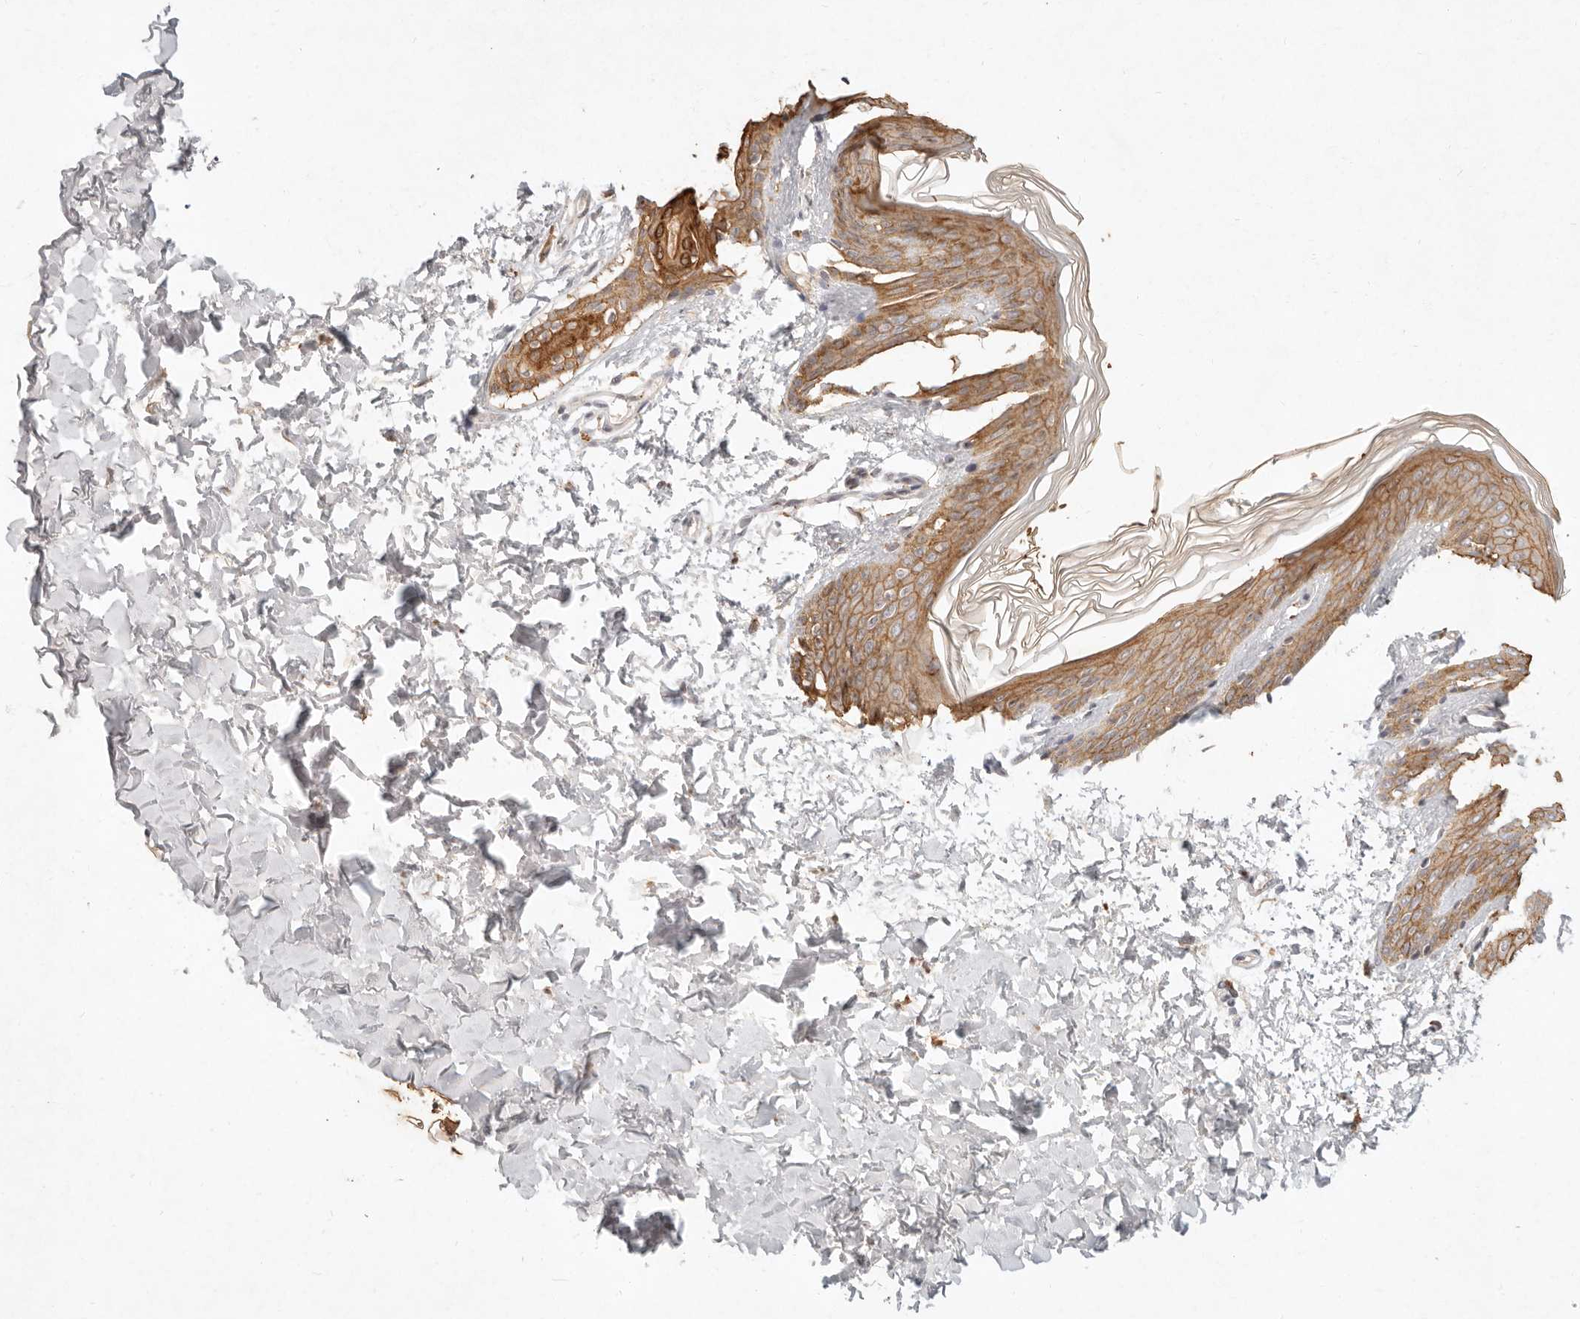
{"staining": {"intensity": "negative", "quantity": "none", "location": "none"}, "tissue": "skin", "cell_type": "Fibroblasts", "image_type": "normal", "snomed": [{"axis": "morphology", "description": "Normal tissue, NOS"}, {"axis": "morphology", "description": "Neoplasm, benign, NOS"}, {"axis": "topography", "description": "Skin"}, {"axis": "topography", "description": "Soft tissue"}], "caption": "DAB immunohistochemical staining of benign skin displays no significant staining in fibroblasts. (Stains: DAB (3,3'-diaminobenzidine) immunohistochemistry (IHC) with hematoxylin counter stain, Microscopy: brightfield microscopy at high magnification).", "gene": "C1orf127", "patient": {"sex": "male", "age": 26}}